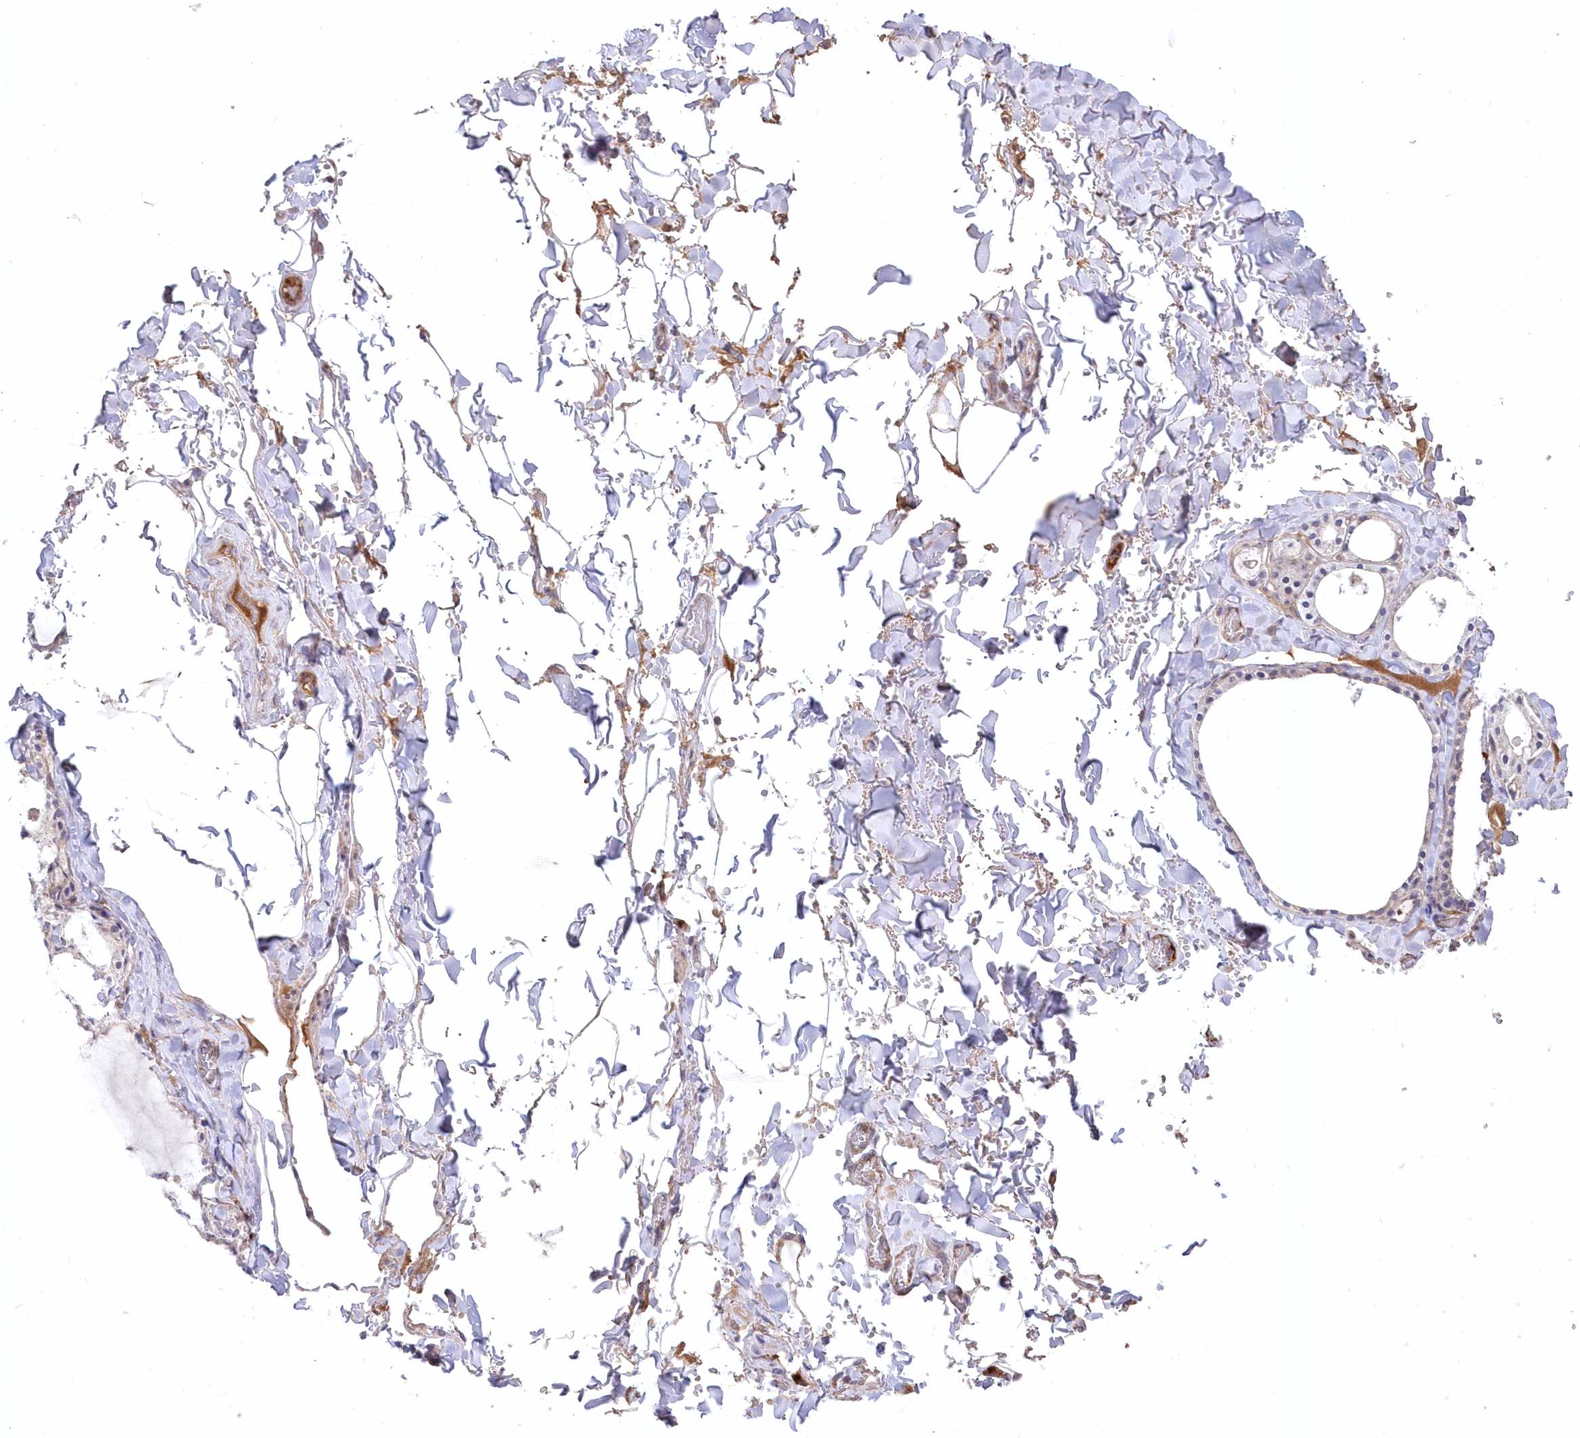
{"staining": {"intensity": "weak", "quantity": "25%-75%", "location": "cytoplasmic/membranous"}, "tissue": "thyroid gland", "cell_type": "Glandular cells", "image_type": "normal", "snomed": [{"axis": "morphology", "description": "Normal tissue, NOS"}, {"axis": "topography", "description": "Thyroid gland"}], "caption": "High-magnification brightfield microscopy of benign thyroid gland stained with DAB (brown) and counterstained with hematoxylin (blue). glandular cells exhibit weak cytoplasmic/membranous expression is identified in approximately25%-75% of cells.", "gene": "WBP1L", "patient": {"sex": "male", "age": 56}}